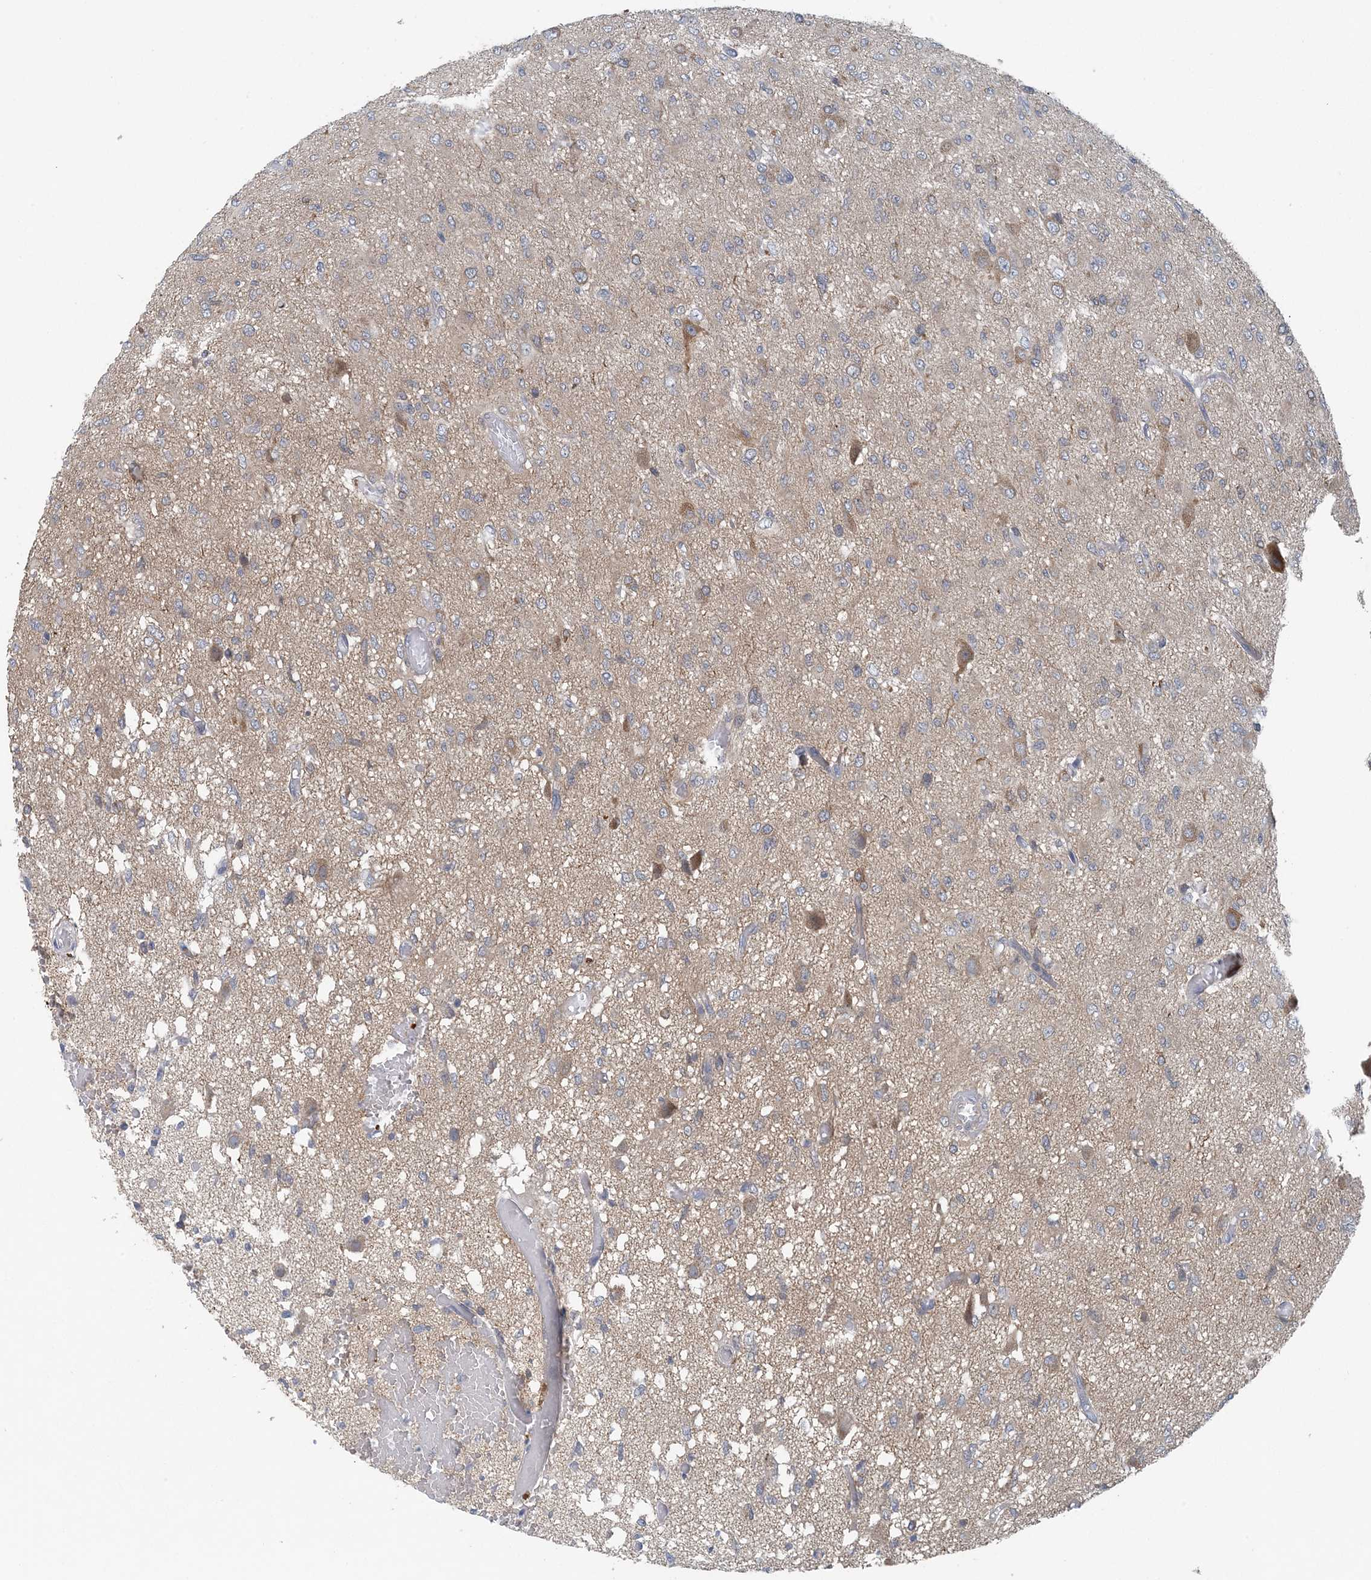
{"staining": {"intensity": "moderate", "quantity": "<25%", "location": "cytoplasmic/membranous"}, "tissue": "glioma", "cell_type": "Tumor cells", "image_type": "cancer", "snomed": [{"axis": "morphology", "description": "Glioma, malignant, High grade"}, {"axis": "topography", "description": "Brain"}], "caption": "The histopathology image demonstrates staining of malignant glioma (high-grade), revealing moderate cytoplasmic/membranous protein expression (brown color) within tumor cells.", "gene": "HIKESHI", "patient": {"sex": "female", "age": 59}}